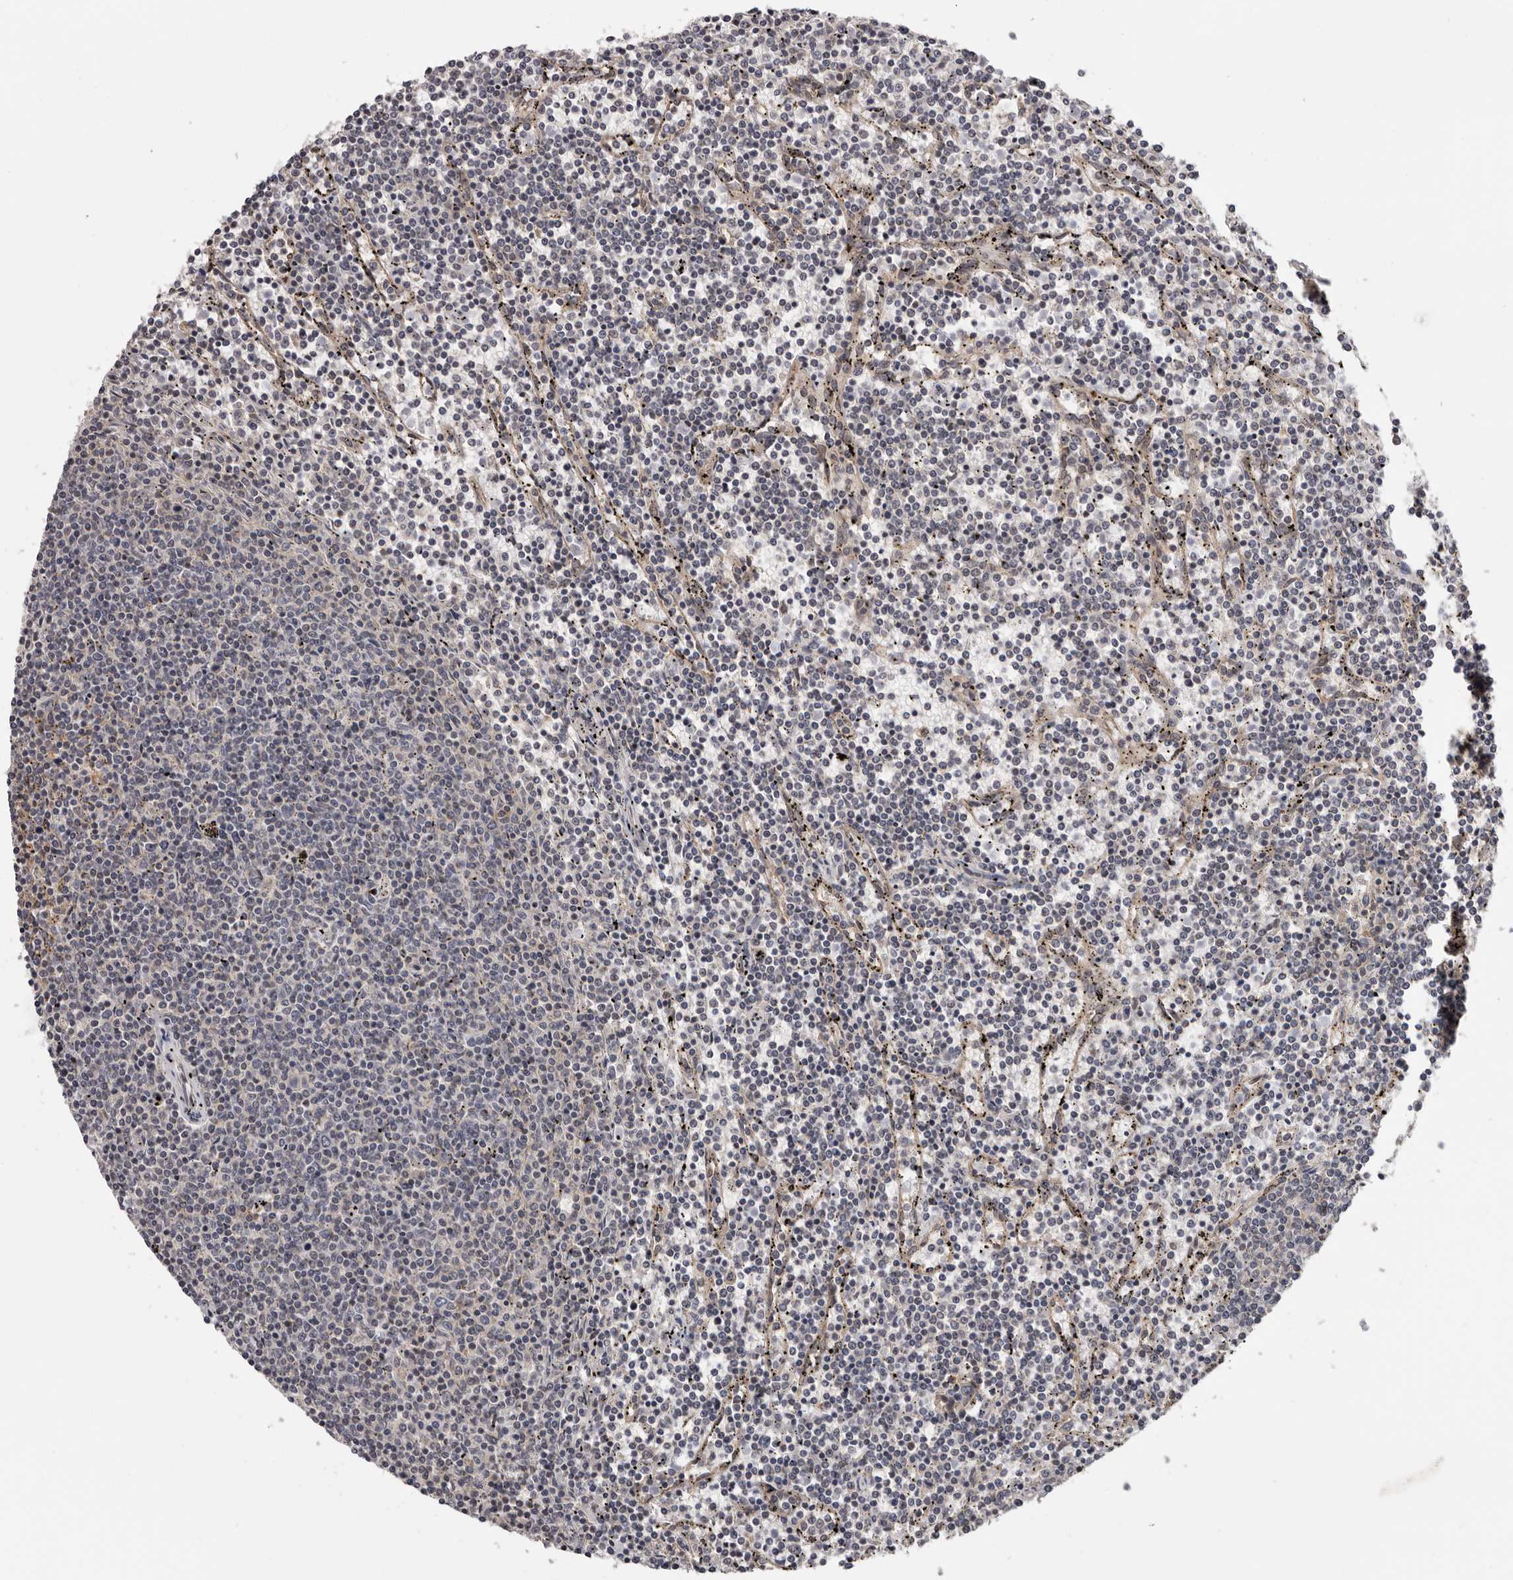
{"staining": {"intensity": "negative", "quantity": "none", "location": "none"}, "tissue": "lymphoma", "cell_type": "Tumor cells", "image_type": "cancer", "snomed": [{"axis": "morphology", "description": "Malignant lymphoma, non-Hodgkin's type, Low grade"}, {"axis": "topography", "description": "Spleen"}], "caption": "Micrograph shows no significant protein staining in tumor cells of malignant lymphoma, non-Hodgkin's type (low-grade).", "gene": "MOGAT2", "patient": {"sex": "female", "age": 50}}